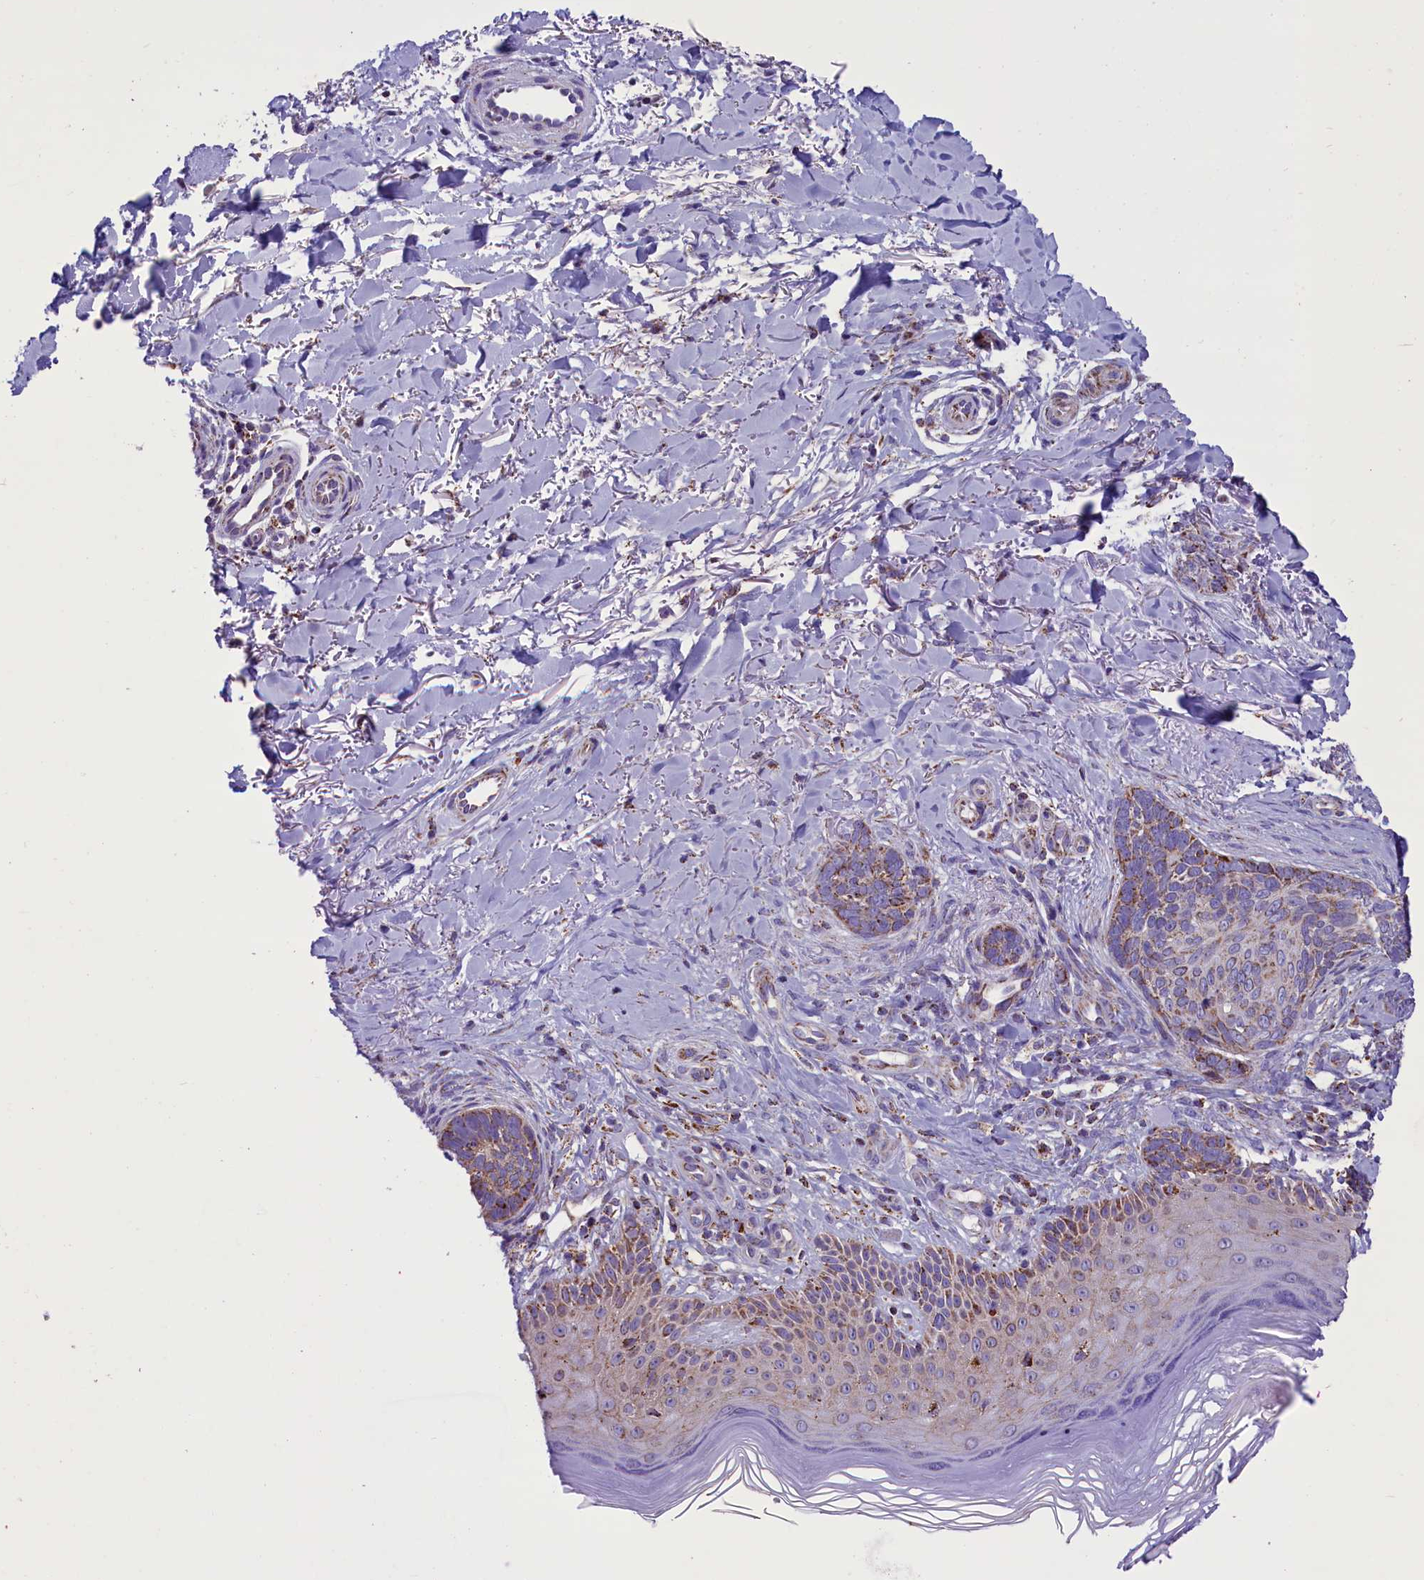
{"staining": {"intensity": "moderate", "quantity": "<25%", "location": "cytoplasmic/membranous"}, "tissue": "skin cancer", "cell_type": "Tumor cells", "image_type": "cancer", "snomed": [{"axis": "morphology", "description": "Normal tissue, NOS"}, {"axis": "morphology", "description": "Basal cell carcinoma"}, {"axis": "topography", "description": "Skin"}], "caption": "IHC of human skin cancer exhibits low levels of moderate cytoplasmic/membranous positivity in about <25% of tumor cells.", "gene": "ICA1L", "patient": {"sex": "female", "age": 67}}